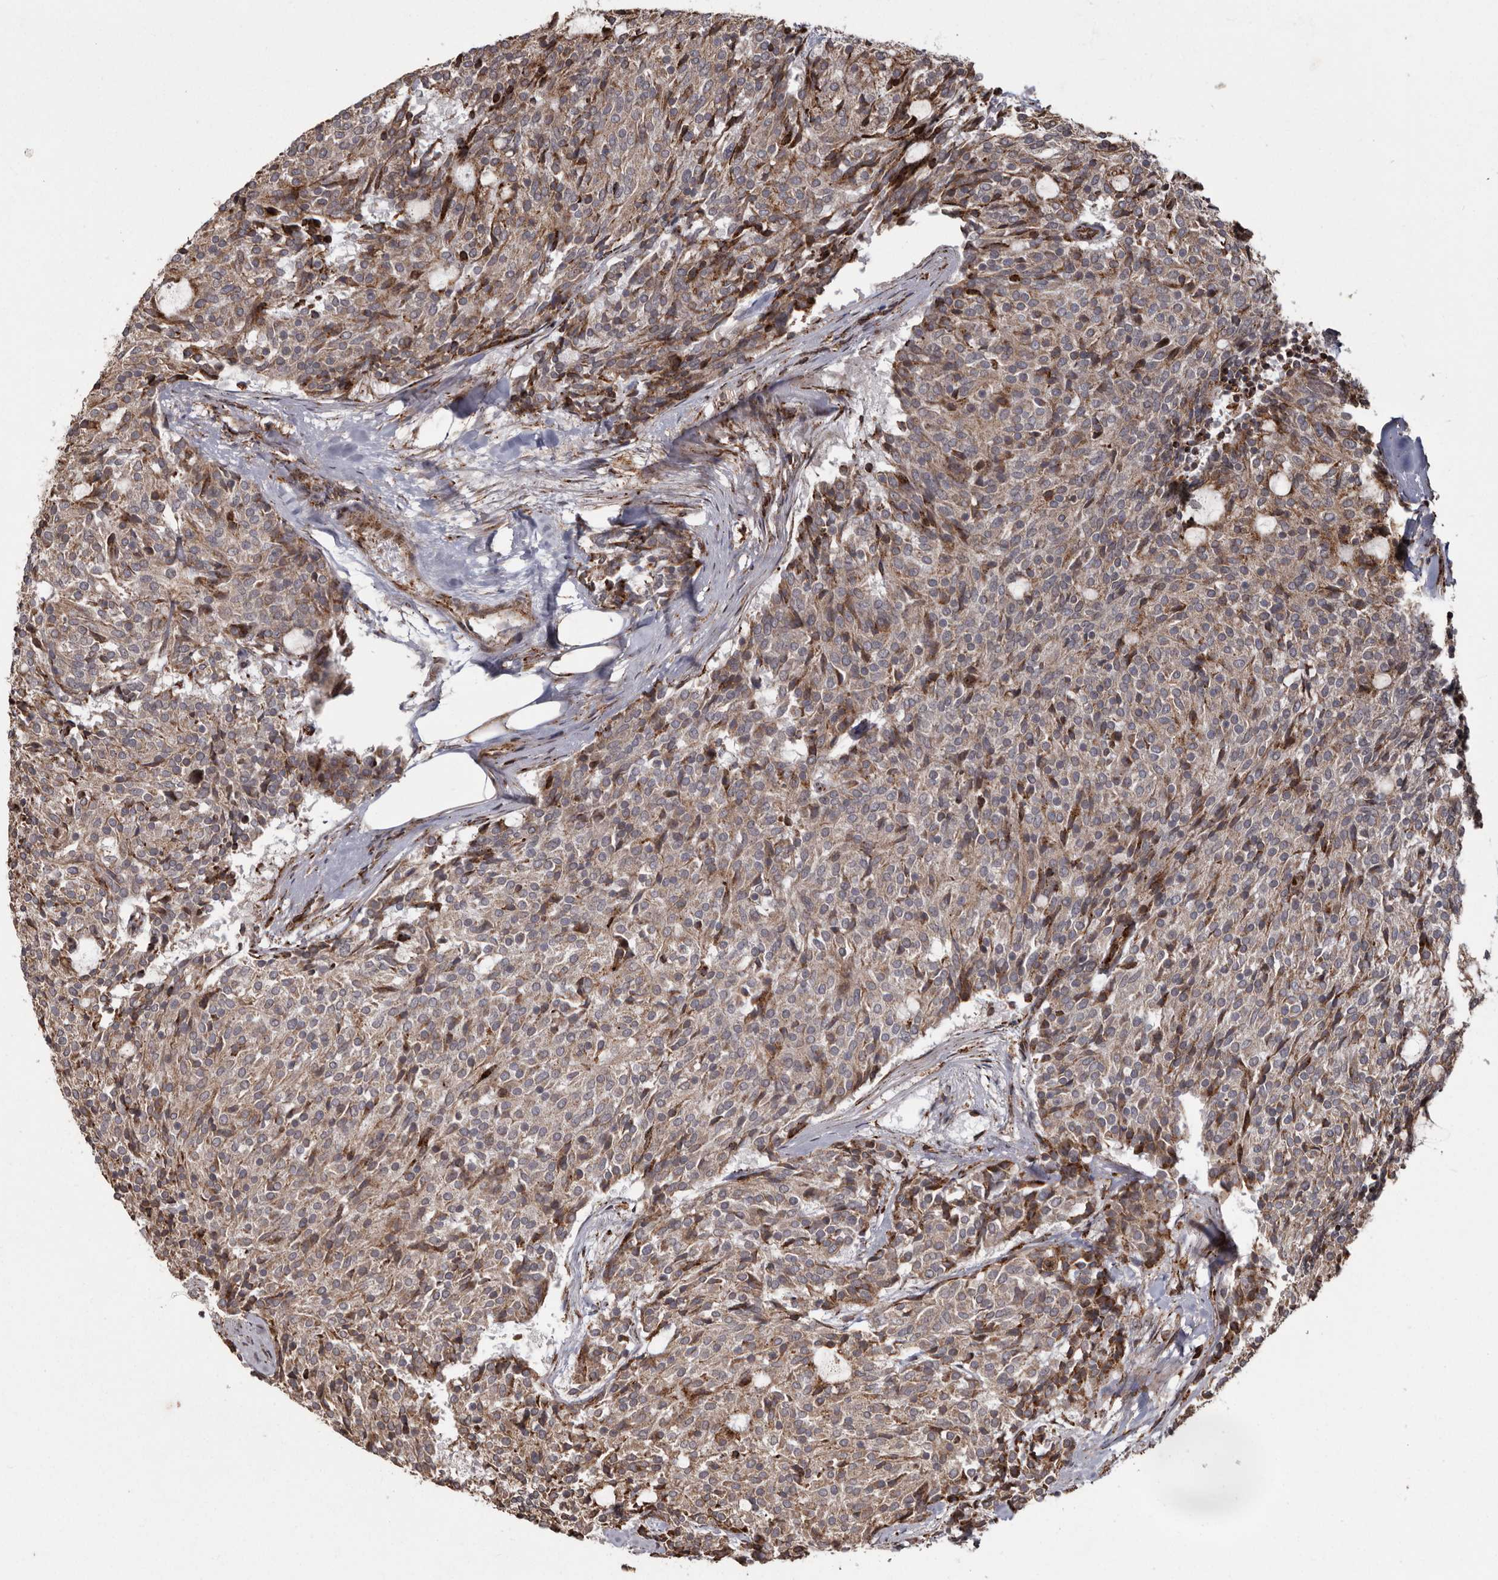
{"staining": {"intensity": "weak", "quantity": ">75%", "location": "cytoplasmic/membranous"}, "tissue": "carcinoid", "cell_type": "Tumor cells", "image_type": "cancer", "snomed": [{"axis": "morphology", "description": "Carcinoid, malignant, NOS"}, {"axis": "topography", "description": "Pancreas"}], "caption": "This is a micrograph of IHC staining of carcinoid, which shows weak positivity in the cytoplasmic/membranous of tumor cells.", "gene": "NUP43", "patient": {"sex": "female", "age": 54}}